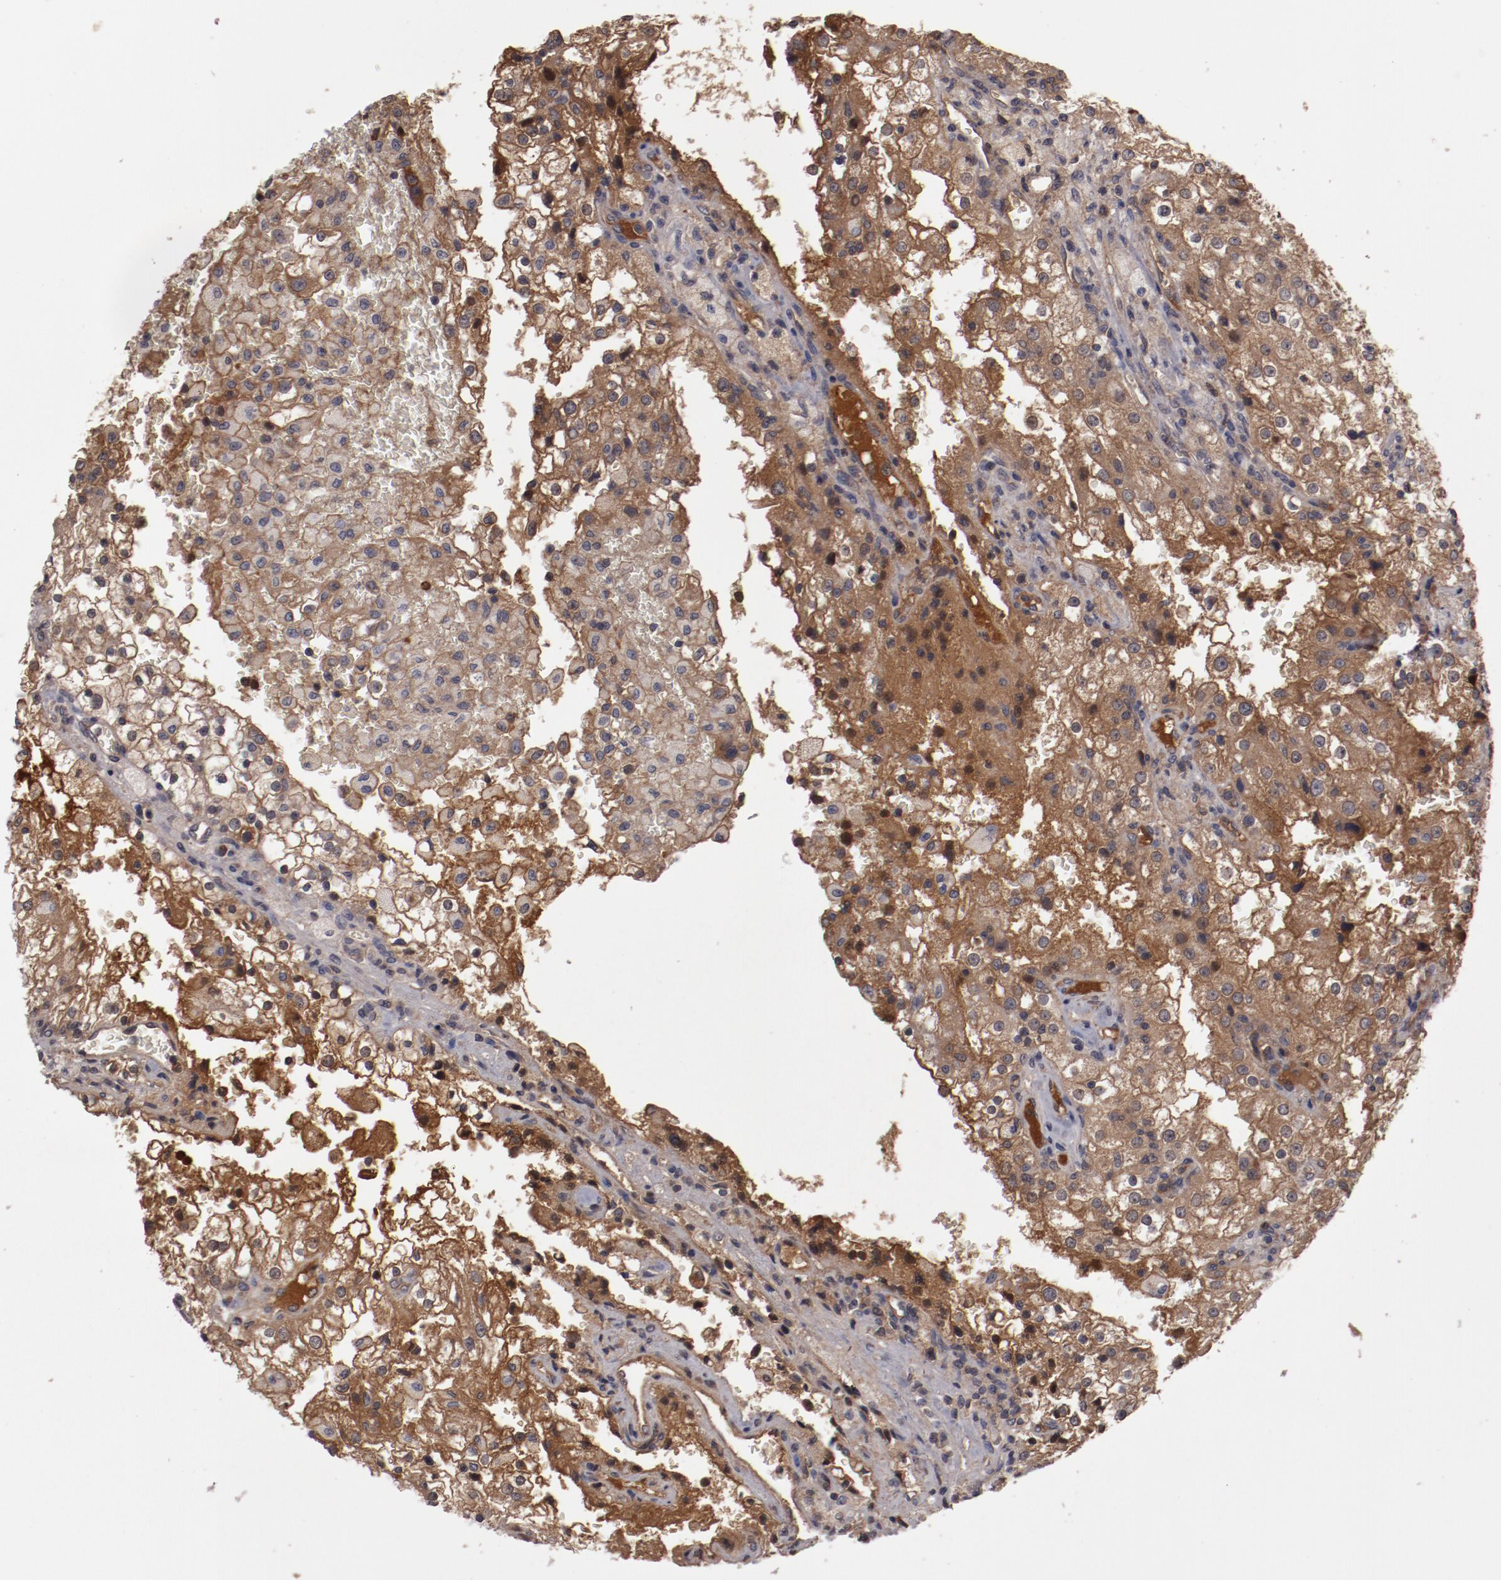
{"staining": {"intensity": "strong", "quantity": ">75%", "location": "cytoplasmic/membranous,nuclear"}, "tissue": "renal cancer", "cell_type": "Tumor cells", "image_type": "cancer", "snomed": [{"axis": "morphology", "description": "Adenocarcinoma, NOS"}, {"axis": "topography", "description": "Kidney"}], "caption": "Immunohistochemistry (DAB (3,3'-diaminobenzidine)) staining of human renal cancer (adenocarcinoma) shows strong cytoplasmic/membranous and nuclear protein staining in approximately >75% of tumor cells.", "gene": "SERPINA7", "patient": {"sex": "female", "age": 74}}